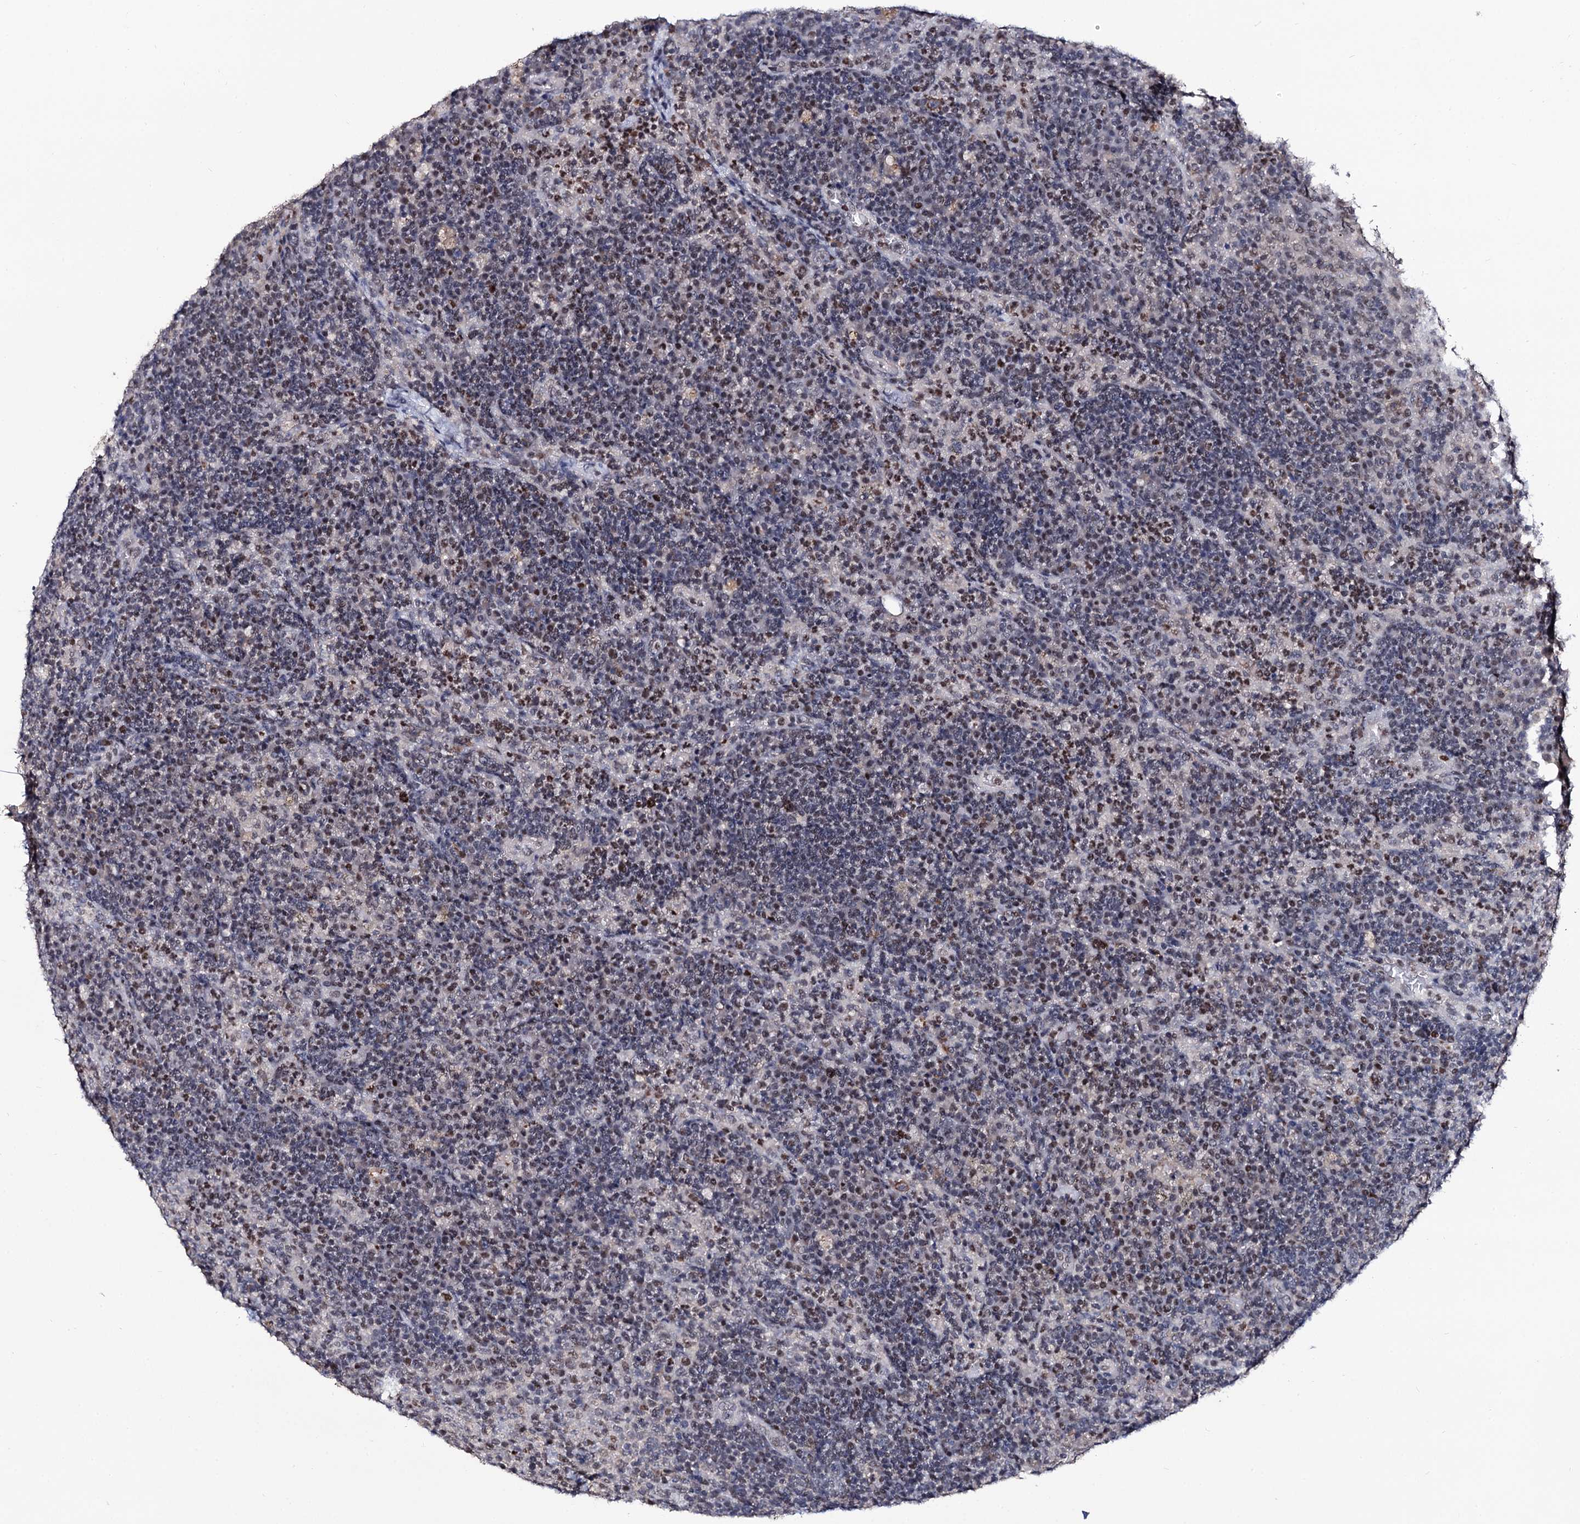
{"staining": {"intensity": "weak", "quantity": "25%-75%", "location": "nuclear"}, "tissue": "lymph node", "cell_type": "Germinal center cells", "image_type": "normal", "snomed": [{"axis": "morphology", "description": "Normal tissue, NOS"}, {"axis": "topography", "description": "Lymph node"}], "caption": "IHC (DAB (3,3'-diaminobenzidine)) staining of normal lymph node exhibits weak nuclear protein expression in about 25%-75% of germinal center cells.", "gene": "SMCHD1", "patient": {"sex": "female", "age": 70}}